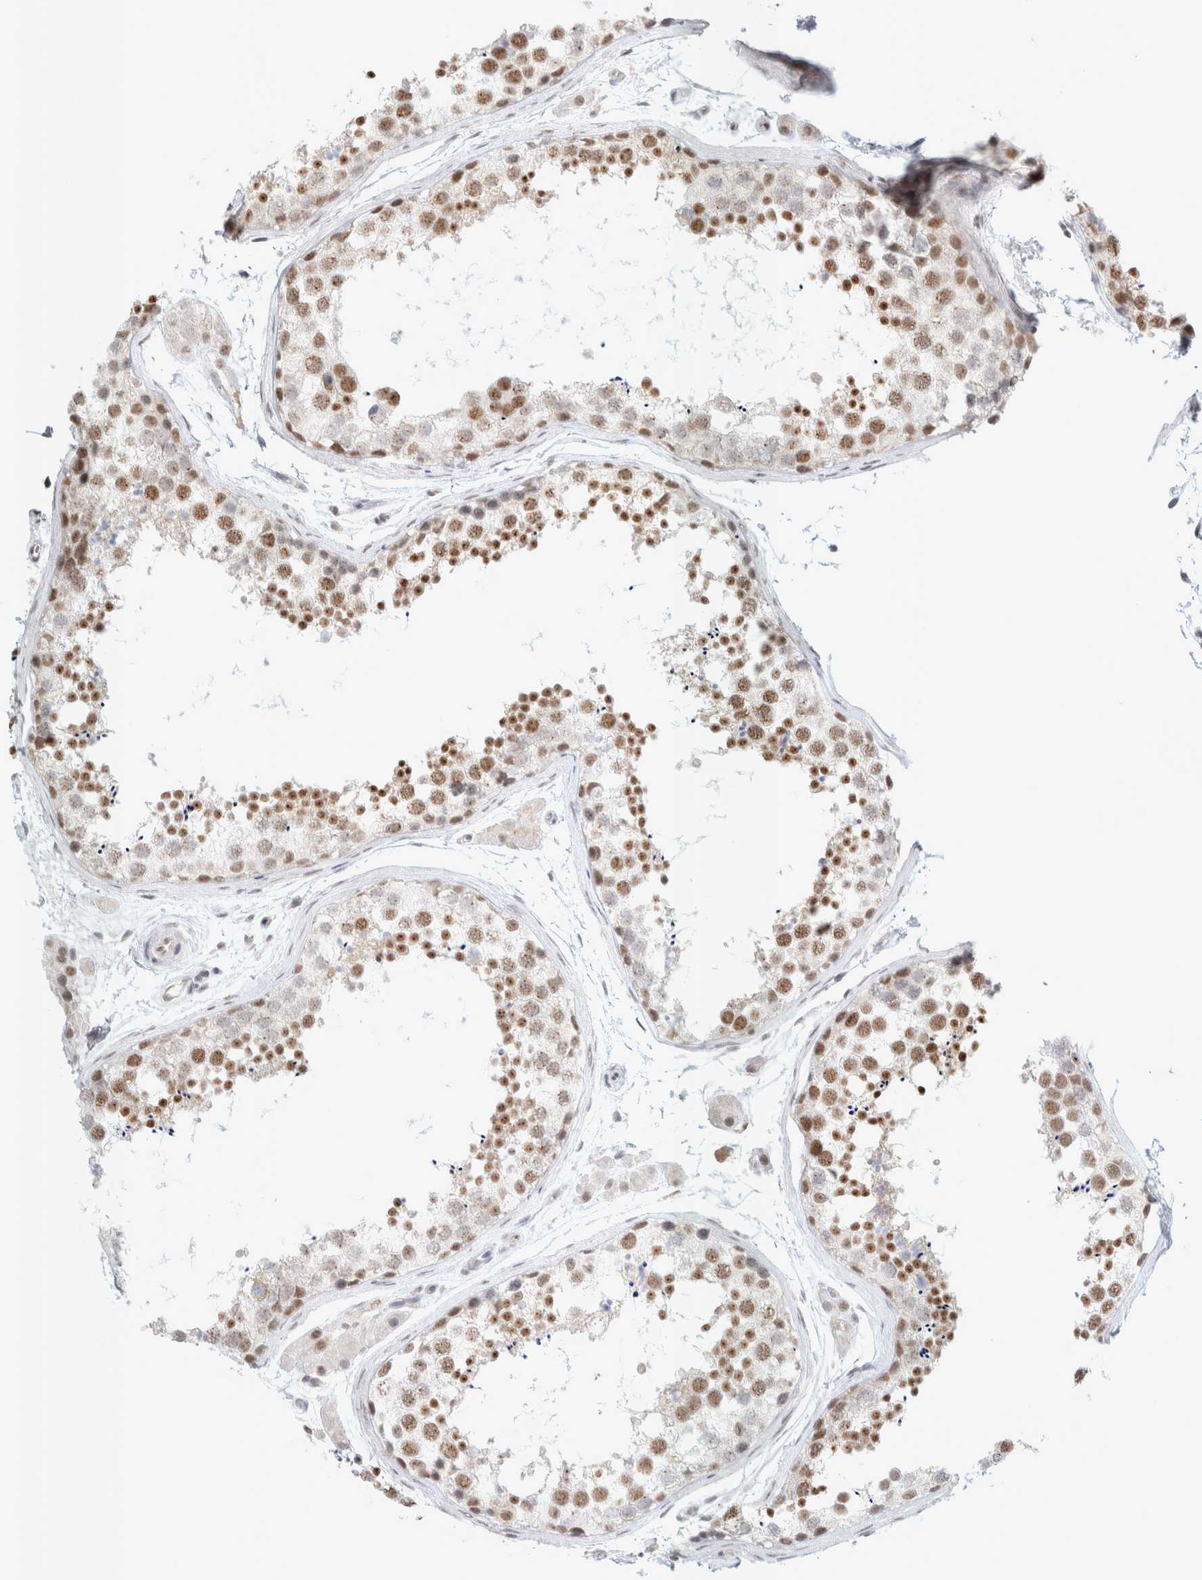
{"staining": {"intensity": "moderate", "quantity": ">75%", "location": "nuclear"}, "tissue": "testis", "cell_type": "Cells in seminiferous ducts", "image_type": "normal", "snomed": [{"axis": "morphology", "description": "Normal tissue, NOS"}, {"axis": "topography", "description": "Testis"}], "caption": "IHC (DAB (3,3'-diaminobenzidine)) staining of unremarkable human testis reveals moderate nuclear protein expression in about >75% of cells in seminiferous ducts. (IHC, brightfield microscopy, high magnification).", "gene": "TRMT12", "patient": {"sex": "male", "age": 56}}